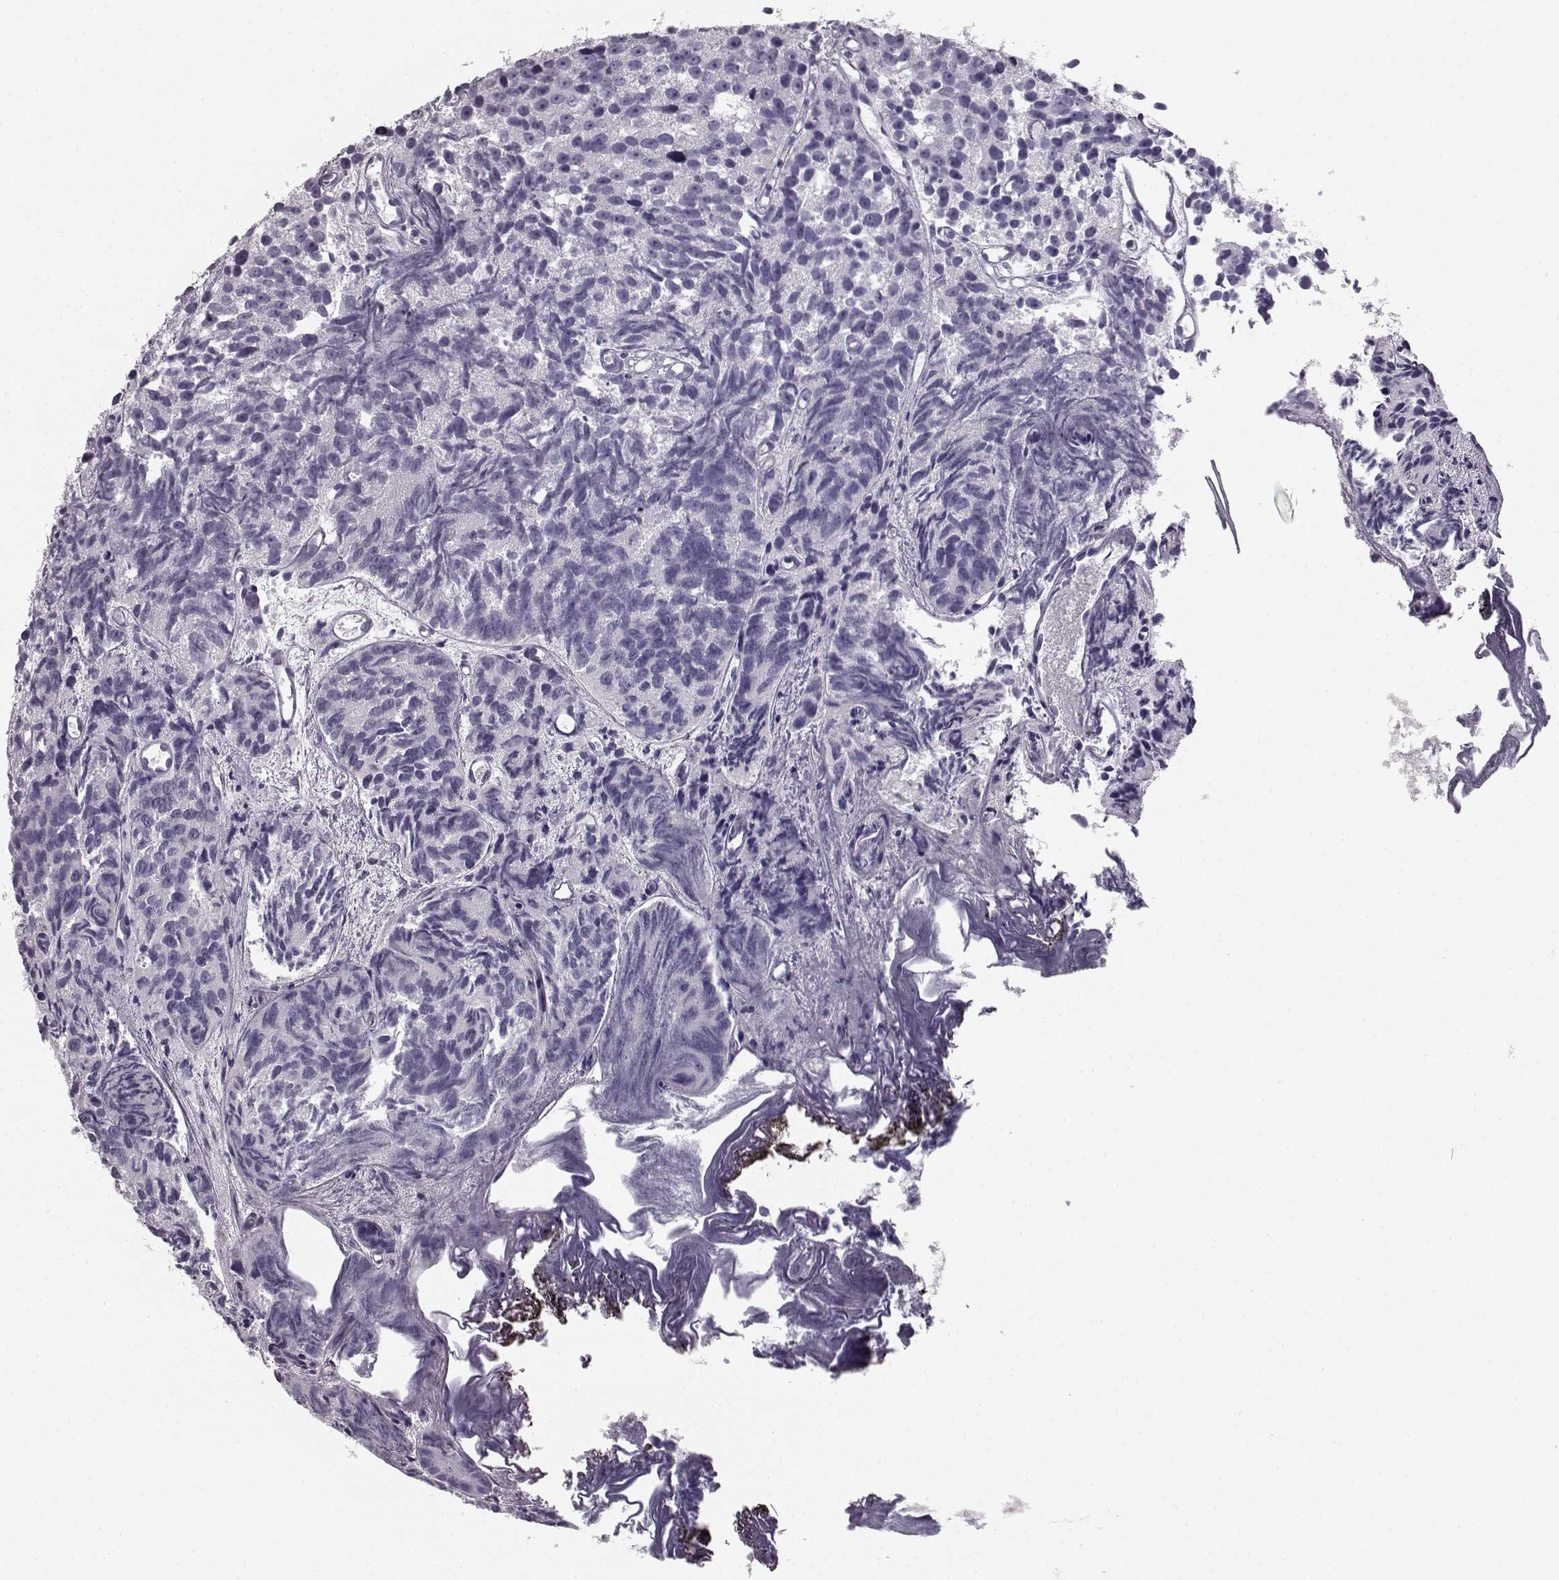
{"staining": {"intensity": "negative", "quantity": "none", "location": "none"}, "tissue": "prostate cancer", "cell_type": "Tumor cells", "image_type": "cancer", "snomed": [{"axis": "morphology", "description": "Adenocarcinoma, High grade"}, {"axis": "topography", "description": "Prostate"}], "caption": "Tumor cells show no significant staining in prostate cancer.", "gene": "BFSP2", "patient": {"sex": "male", "age": 77}}